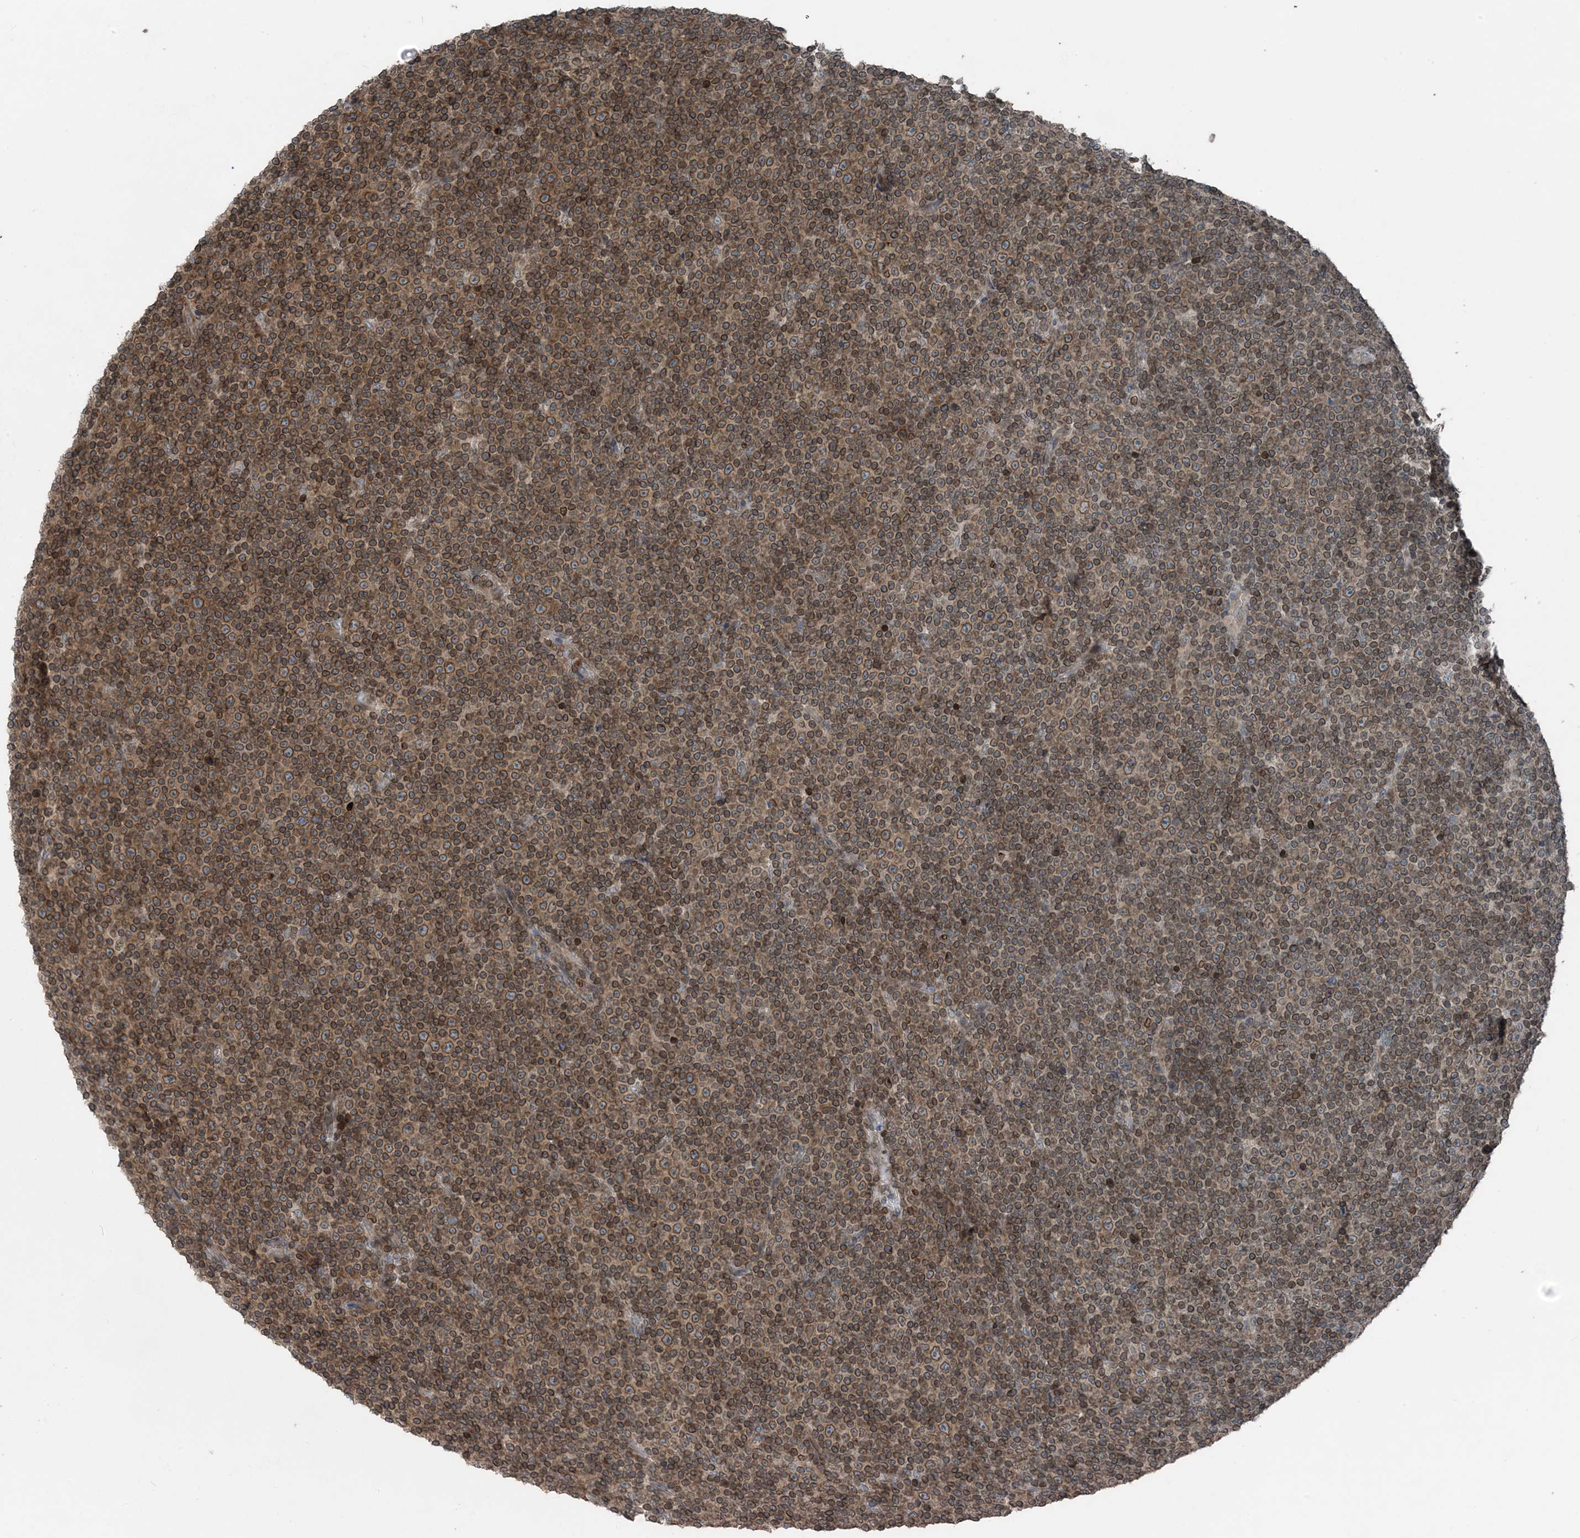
{"staining": {"intensity": "moderate", "quantity": ">75%", "location": "cytoplasmic/membranous,nuclear"}, "tissue": "lymphoma", "cell_type": "Tumor cells", "image_type": "cancer", "snomed": [{"axis": "morphology", "description": "Malignant lymphoma, non-Hodgkin's type, Low grade"}, {"axis": "topography", "description": "Lymph node"}], "caption": "High-magnification brightfield microscopy of lymphoma stained with DAB (3,3'-diaminobenzidine) (brown) and counterstained with hematoxylin (blue). tumor cells exhibit moderate cytoplasmic/membranous and nuclear expression is present in approximately>75% of cells. Using DAB (brown) and hematoxylin (blue) stains, captured at high magnification using brightfield microscopy.", "gene": "ZFAND2B", "patient": {"sex": "female", "age": 67}}